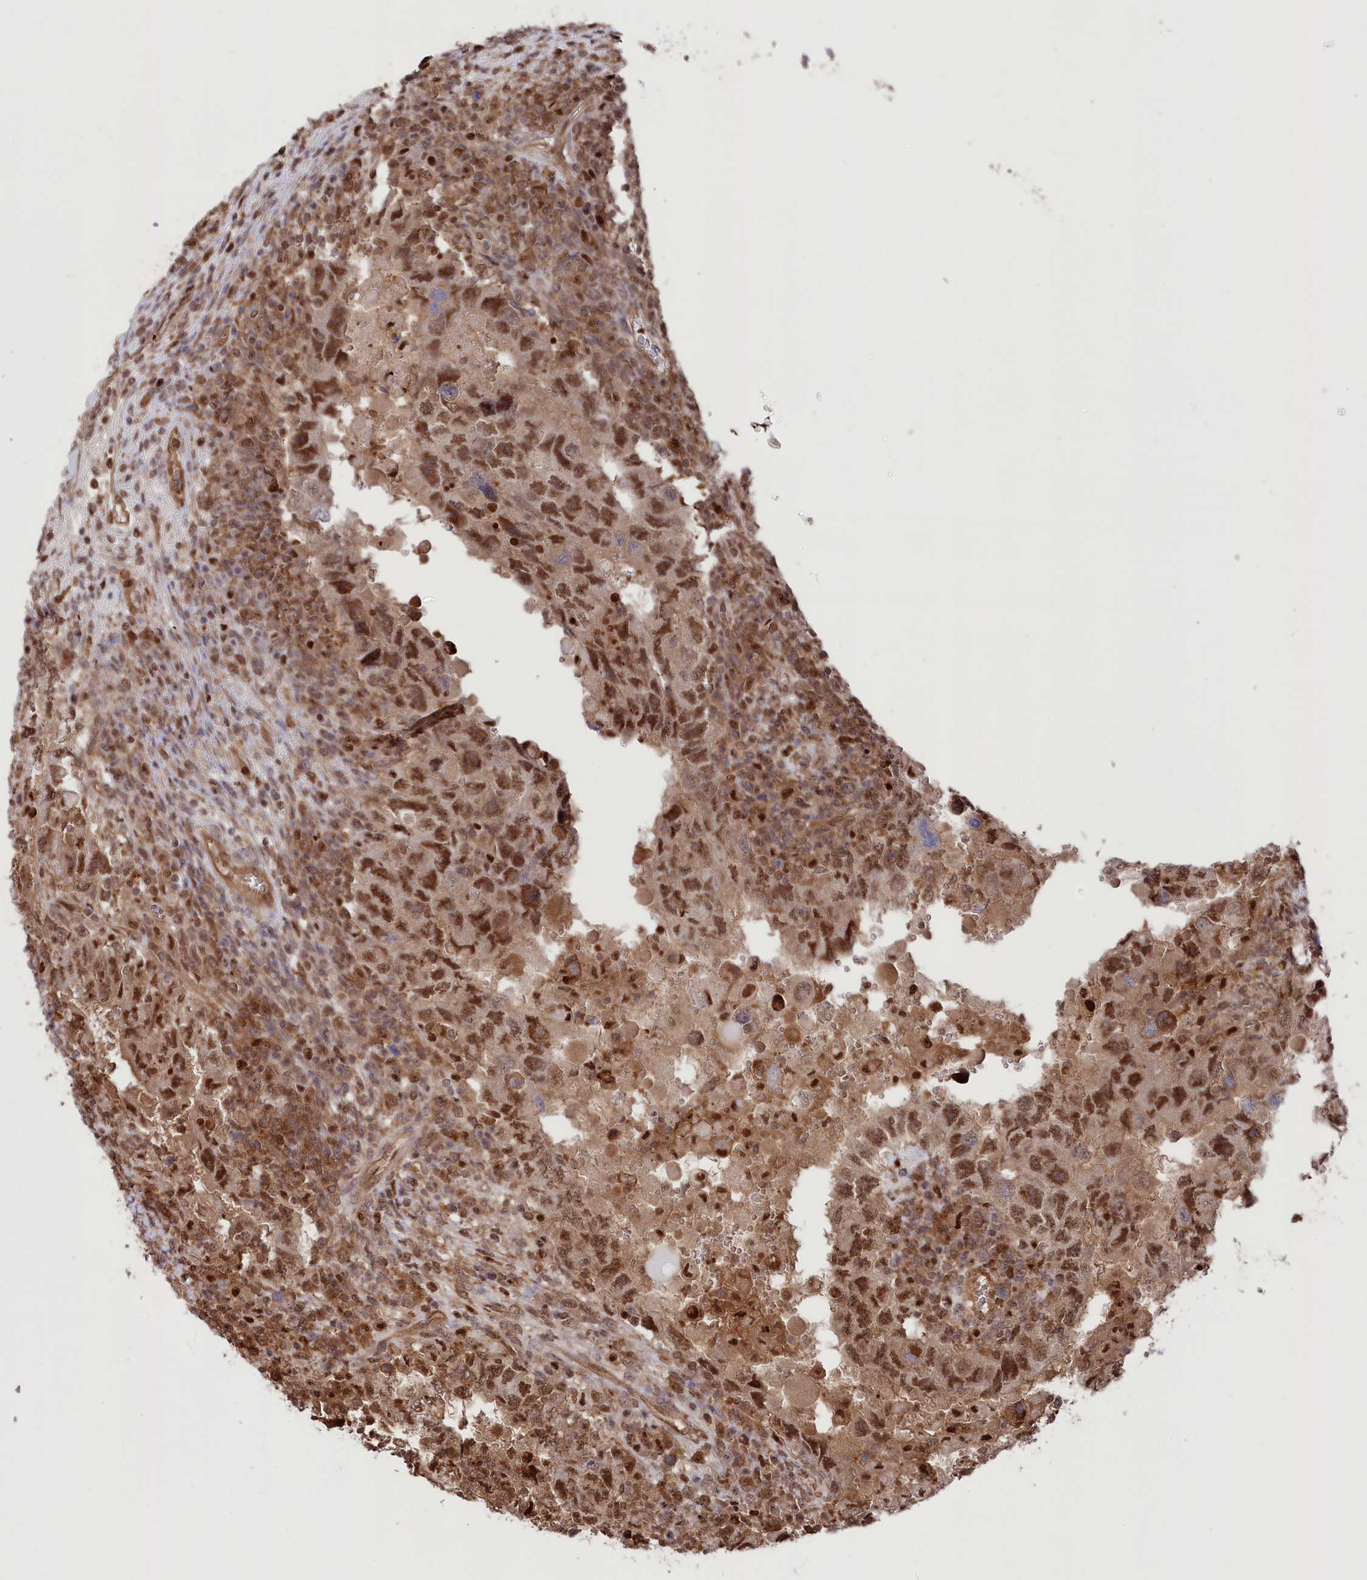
{"staining": {"intensity": "moderate", "quantity": ">75%", "location": "cytoplasmic/membranous,nuclear"}, "tissue": "testis cancer", "cell_type": "Tumor cells", "image_type": "cancer", "snomed": [{"axis": "morphology", "description": "Carcinoma, Embryonal, NOS"}, {"axis": "topography", "description": "Testis"}], "caption": "IHC staining of testis embryonal carcinoma, which displays medium levels of moderate cytoplasmic/membranous and nuclear staining in about >75% of tumor cells indicating moderate cytoplasmic/membranous and nuclear protein expression. The staining was performed using DAB (3,3'-diaminobenzidine) (brown) for protein detection and nuclei were counterstained in hematoxylin (blue).", "gene": "PSMA1", "patient": {"sex": "male", "age": 26}}